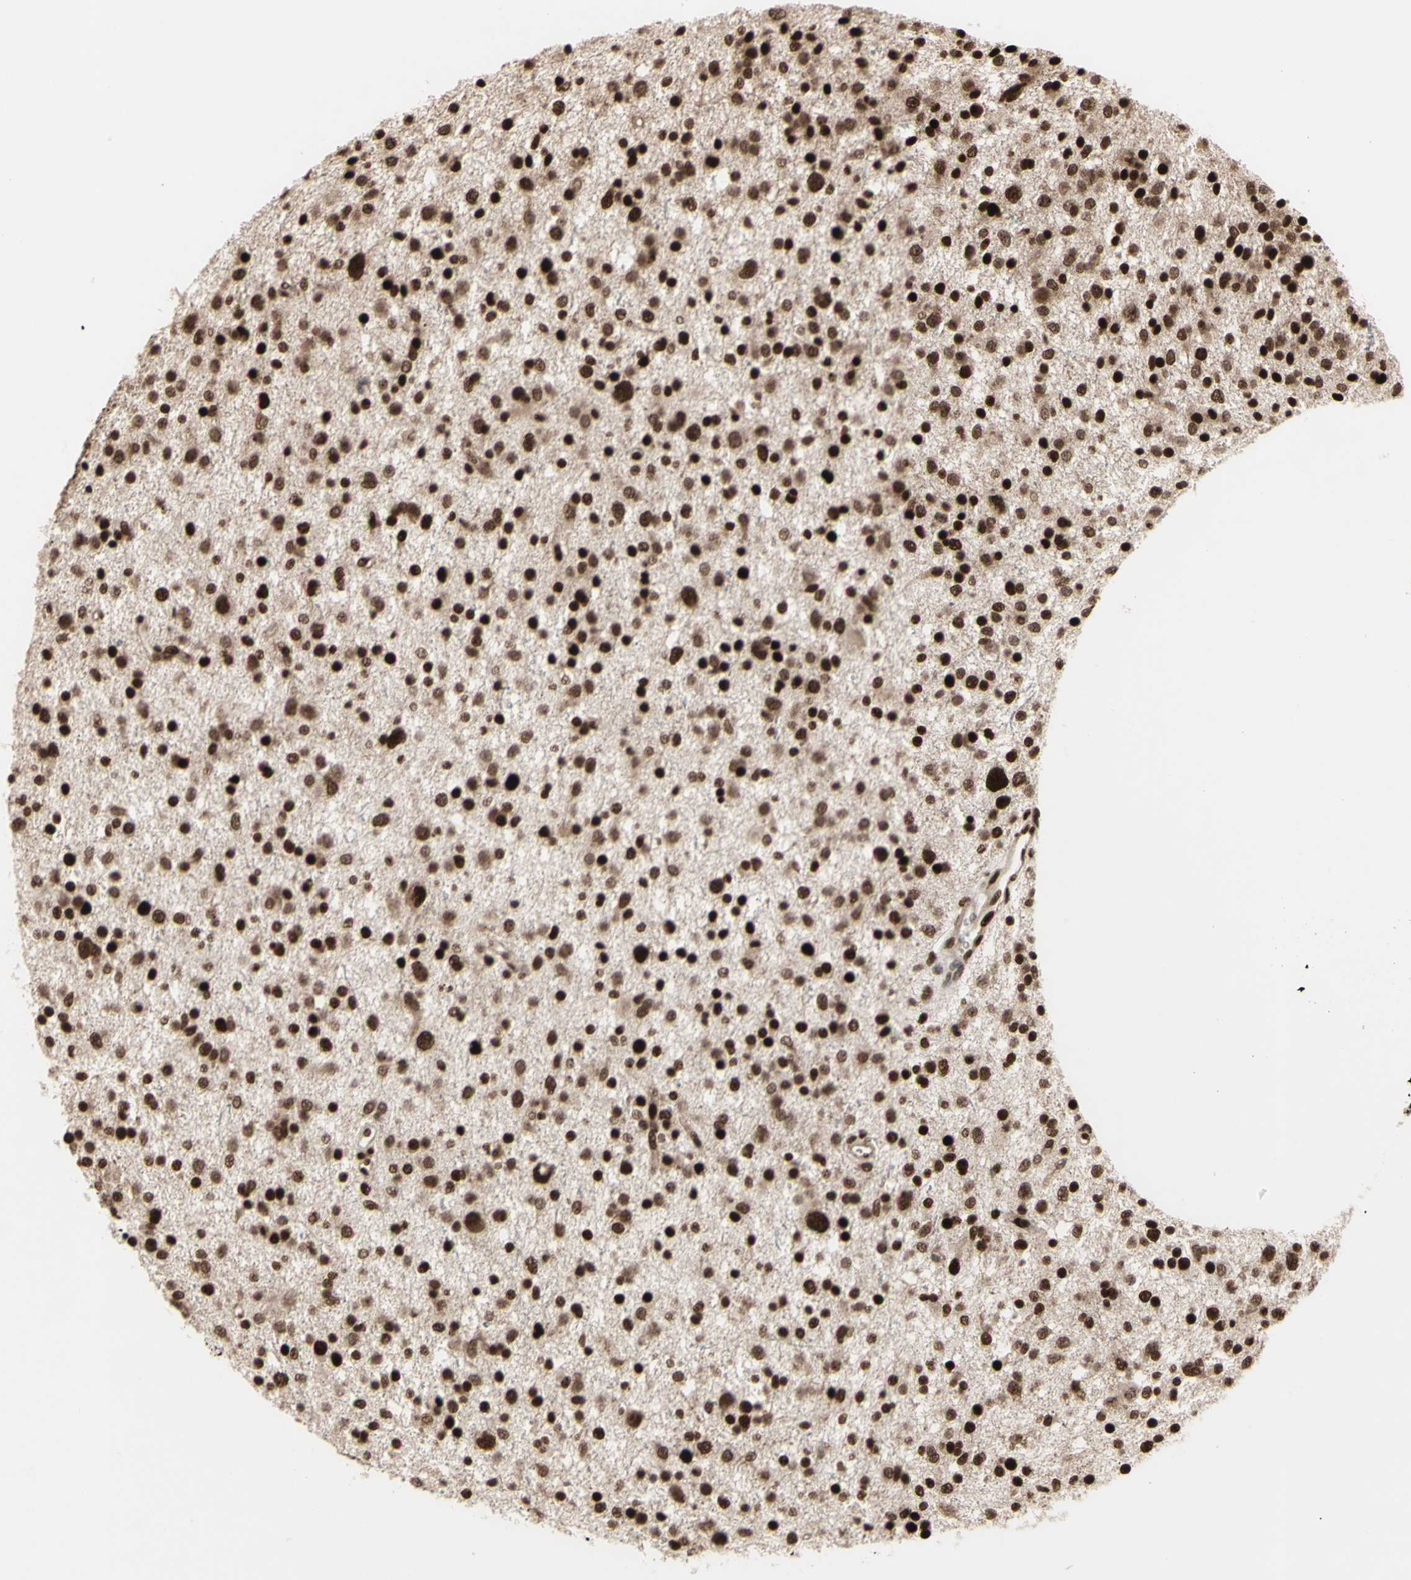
{"staining": {"intensity": "strong", "quantity": ">75%", "location": "cytoplasmic/membranous,nuclear"}, "tissue": "glioma", "cell_type": "Tumor cells", "image_type": "cancer", "snomed": [{"axis": "morphology", "description": "Glioma, malignant, Low grade"}, {"axis": "topography", "description": "Brain"}], "caption": "Protein expression analysis of human glioma reveals strong cytoplasmic/membranous and nuclear expression in approximately >75% of tumor cells.", "gene": "CBX1", "patient": {"sex": "female", "age": 37}}